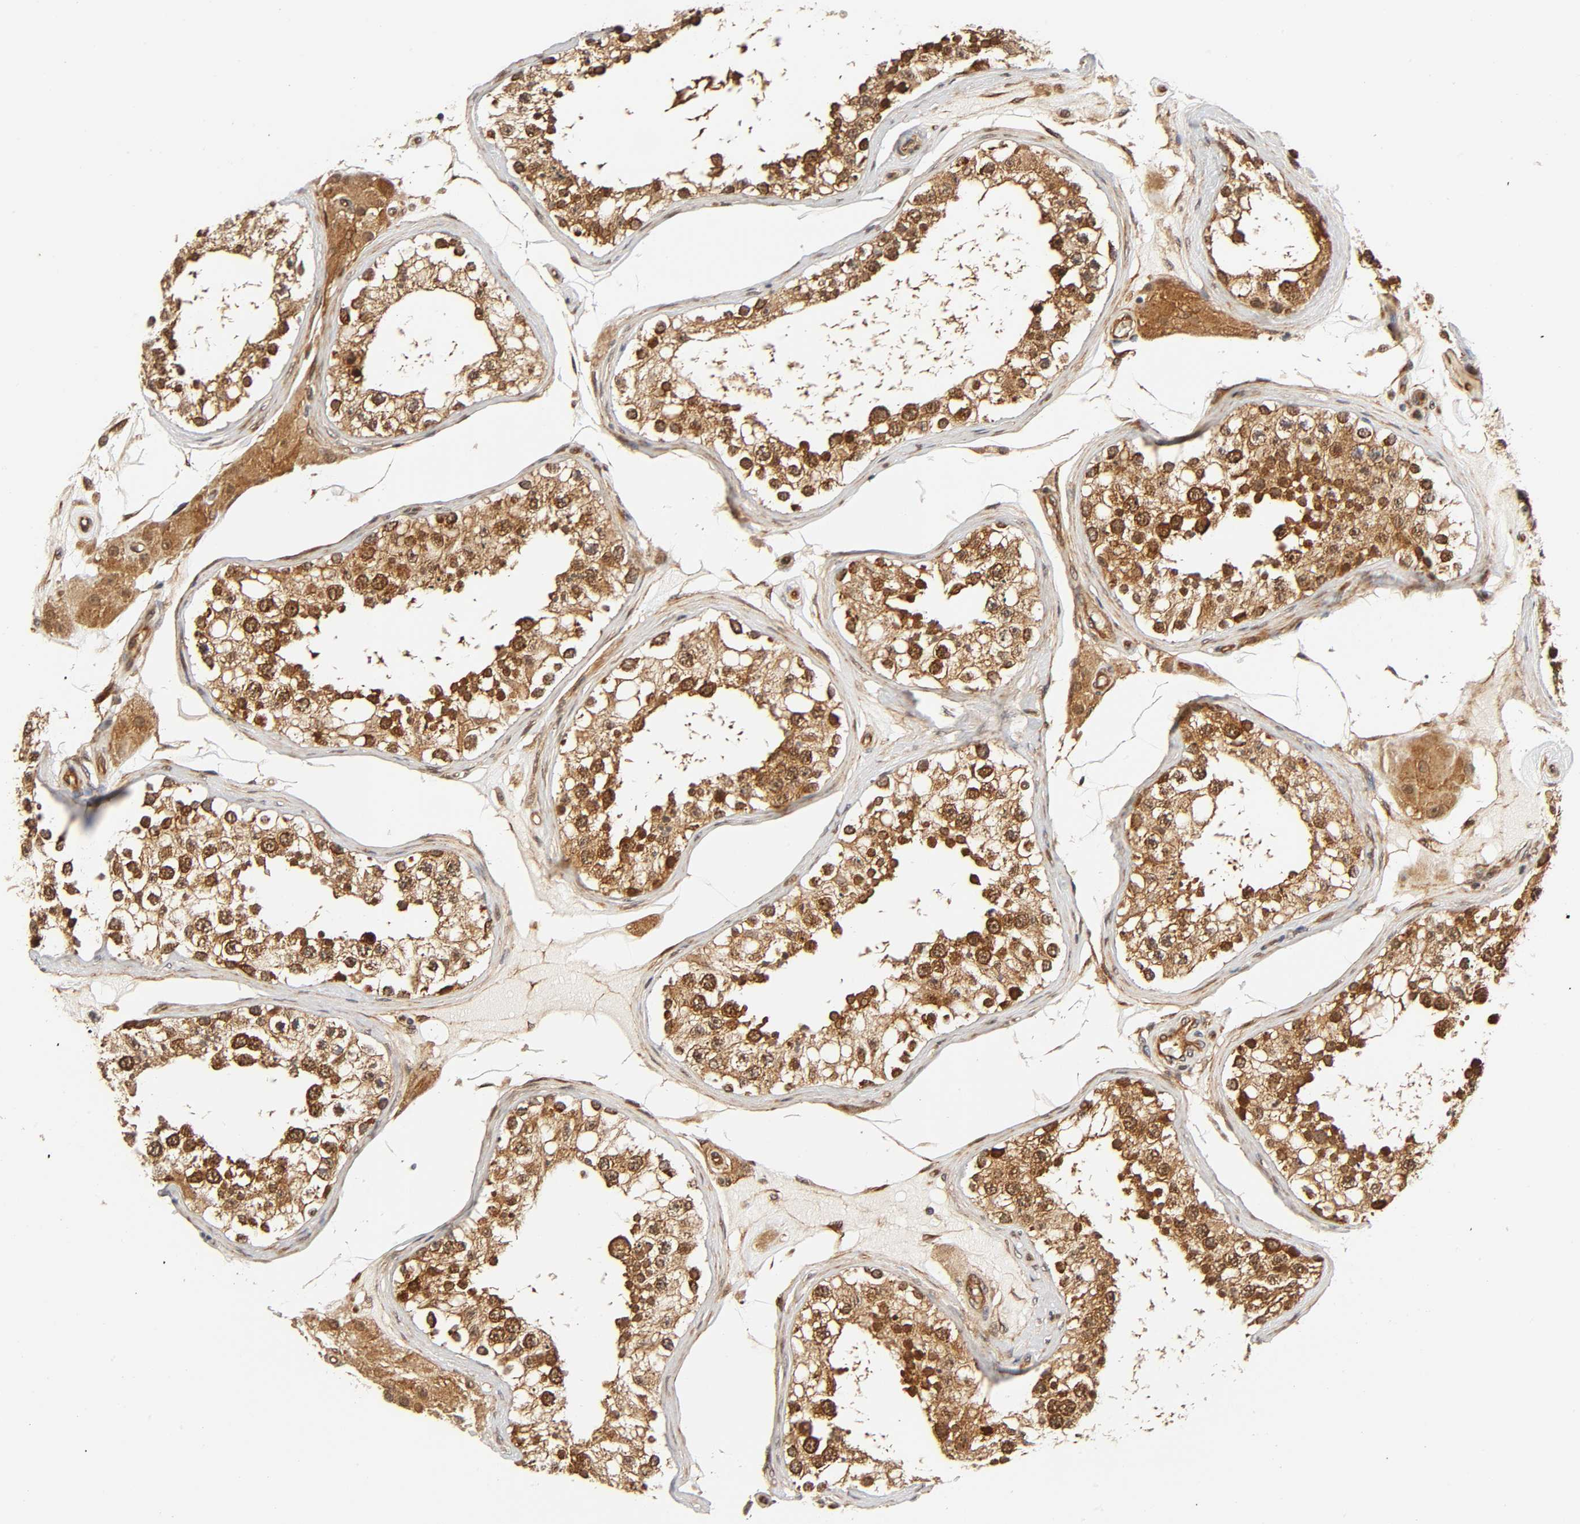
{"staining": {"intensity": "moderate", "quantity": ">75%", "location": "cytoplasmic/membranous,nuclear"}, "tissue": "testis", "cell_type": "Cells in seminiferous ducts", "image_type": "normal", "snomed": [{"axis": "morphology", "description": "Normal tissue, NOS"}, {"axis": "topography", "description": "Testis"}], "caption": "Brown immunohistochemical staining in benign testis exhibits moderate cytoplasmic/membranous,nuclear expression in about >75% of cells in seminiferous ducts.", "gene": "IQCJ", "patient": {"sex": "male", "age": 68}}